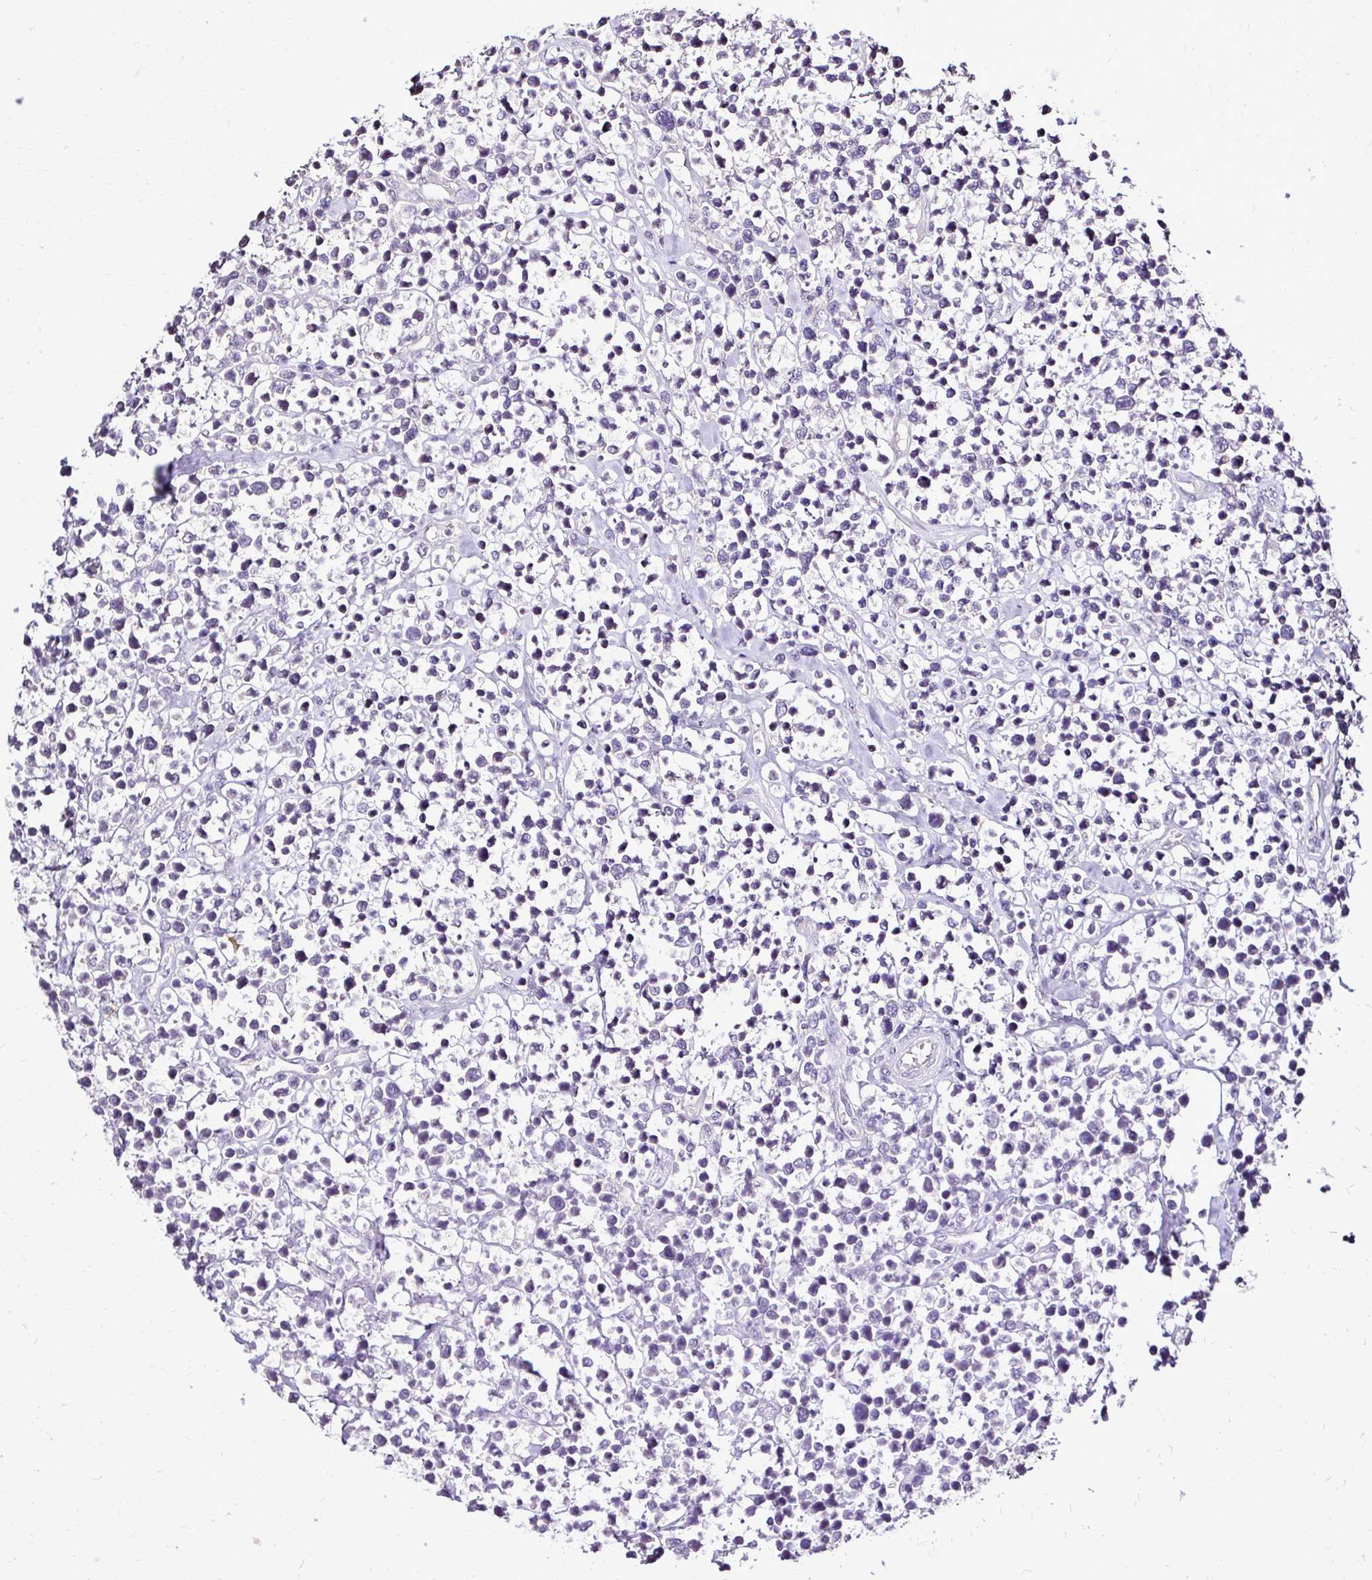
{"staining": {"intensity": "negative", "quantity": "none", "location": "none"}, "tissue": "lymphoma", "cell_type": "Tumor cells", "image_type": "cancer", "snomed": [{"axis": "morphology", "description": "Malignant lymphoma, non-Hodgkin's type, High grade"}, {"axis": "topography", "description": "Soft tissue"}], "caption": "The IHC histopathology image has no significant expression in tumor cells of lymphoma tissue.", "gene": "KIAA1210", "patient": {"sex": "female", "age": 56}}